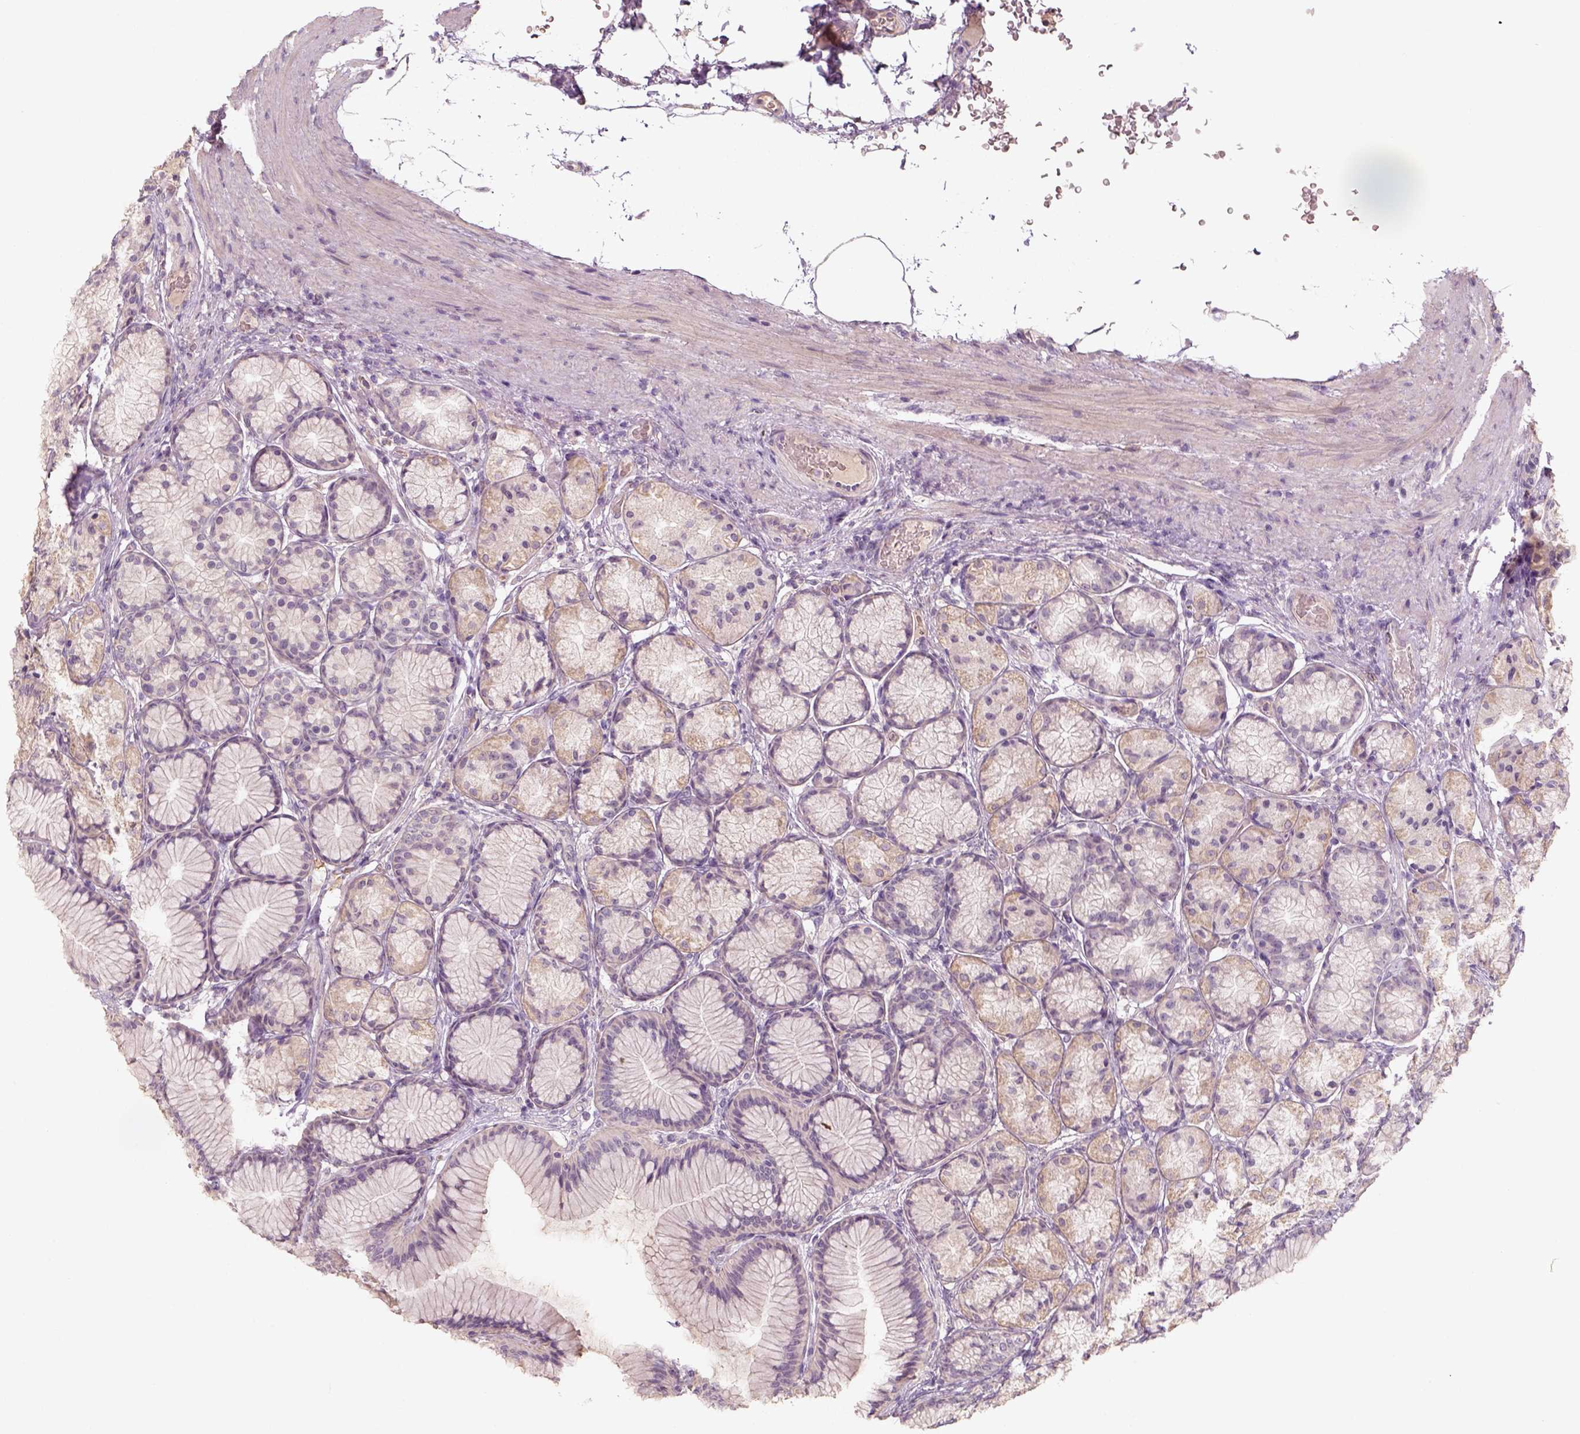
{"staining": {"intensity": "weak", "quantity": "<25%", "location": "cytoplasmic/membranous"}, "tissue": "stomach", "cell_type": "Glandular cells", "image_type": "normal", "snomed": [{"axis": "morphology", "description": "Normal tissue, NOS"}, {"axis": "morphology", "description": "Adenocarcinoma, NOS"}, {"axis": "morphology", "description": "Adenocarcinoma, High grade"}, {"axis": "topography", "description": "Stomach, upper"}, {"axis": "topography", "description": "Stomach"}], "caption": "This is a photomicrograph of immunohistochemistry (IHC) staining of unremarkable stomach, which shows no staining in glandular cells.", "gene": "AQP9", "patient": {"sex": "female", "age": 65}}